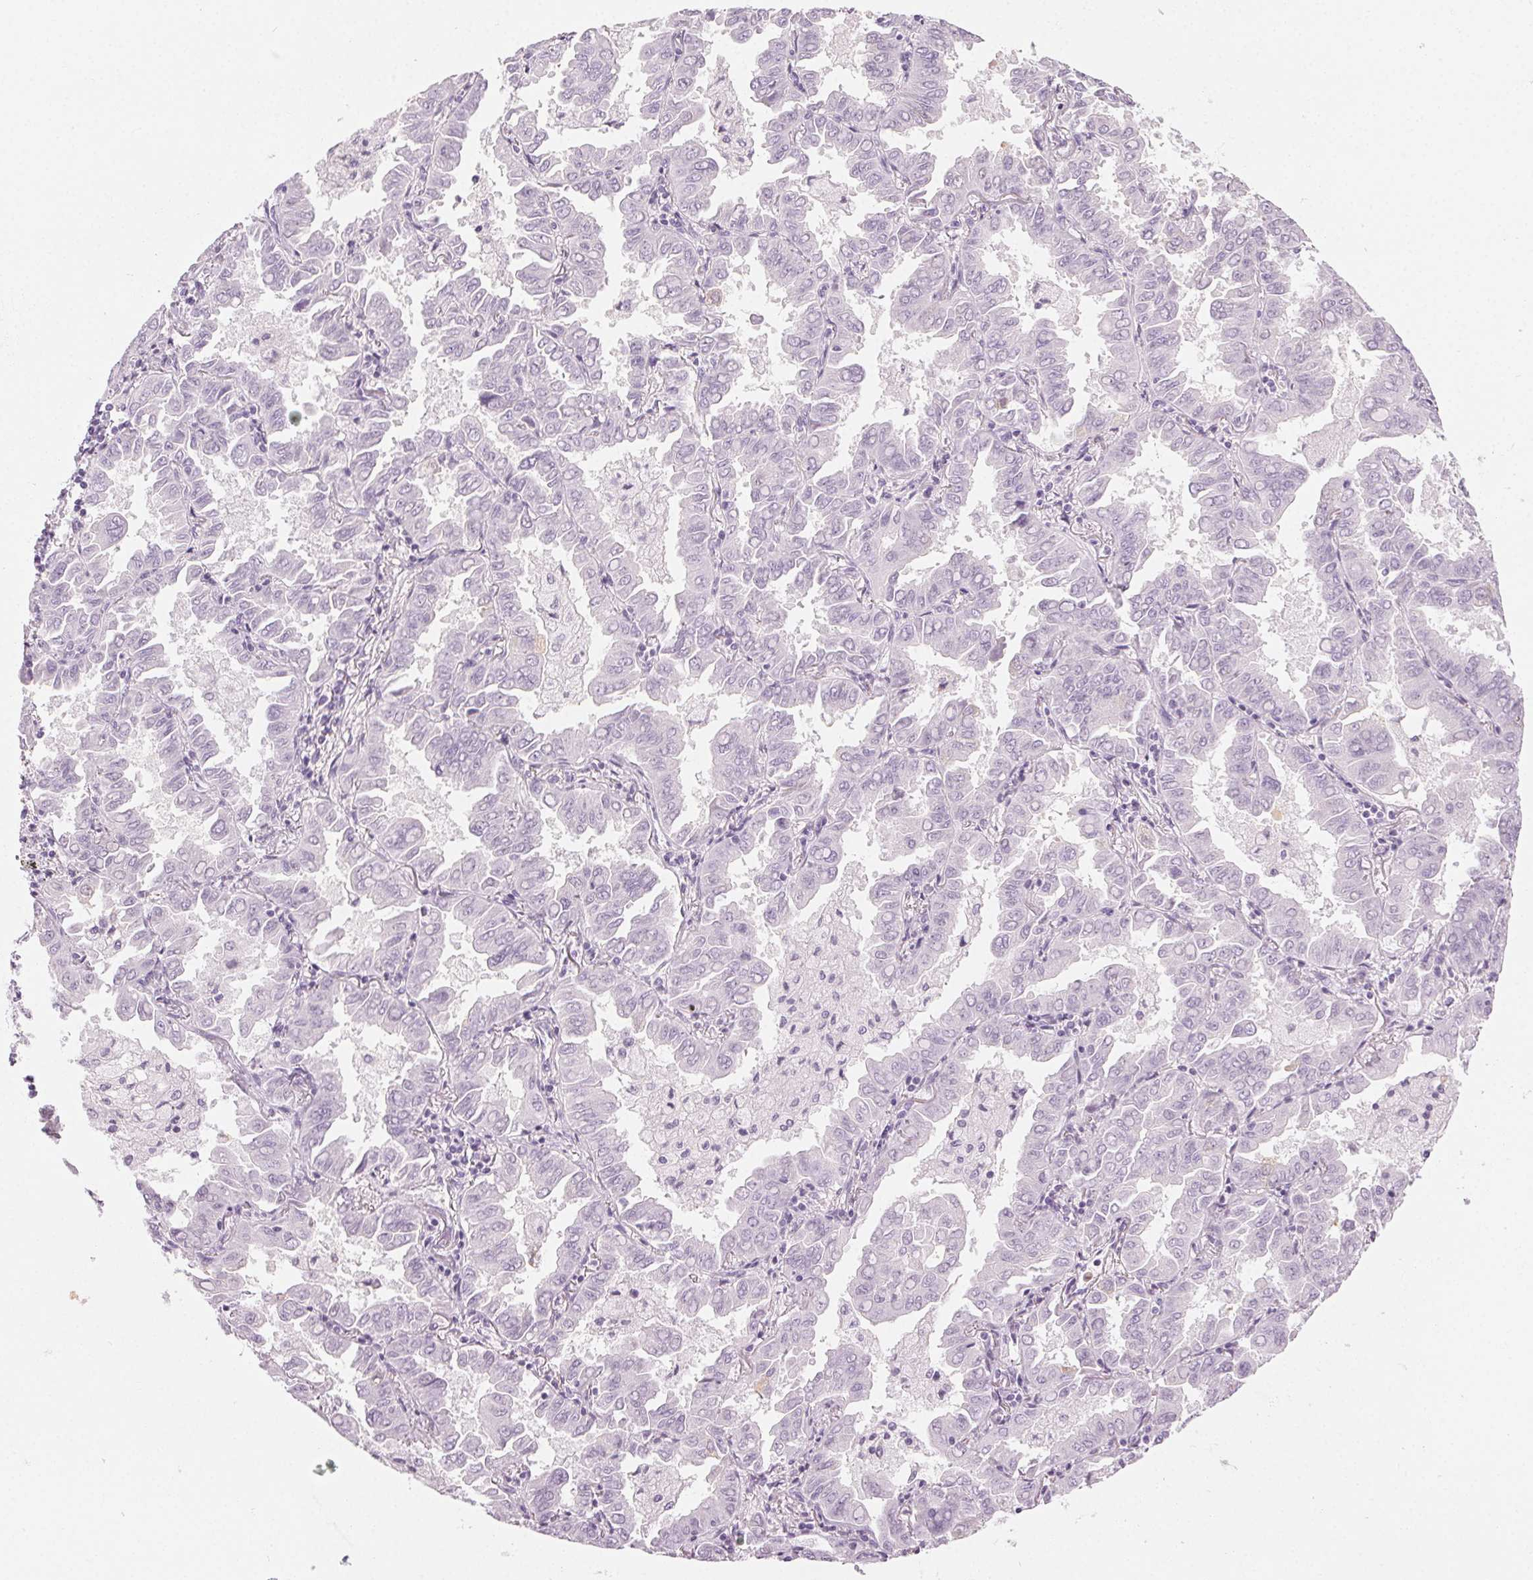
{"staining": {"intensity": "negative", "quantity": "none", "location": "none"}, "tissue": "lung cancer", "cell_type": "Tumor cells", "image_type": "cancer", "snomed": [{"axis": "morphology", "description": "Adenocarcinoma, NOS"}, {"axis": "topography", "description": "Lung"}], "caption": "This is an immunohistochemistry micrograph of human adenocarcinoma (lung). There is no staining in tumor cells.", "gene": "MPO", "patient": {"sex": "male", "age": 64}}